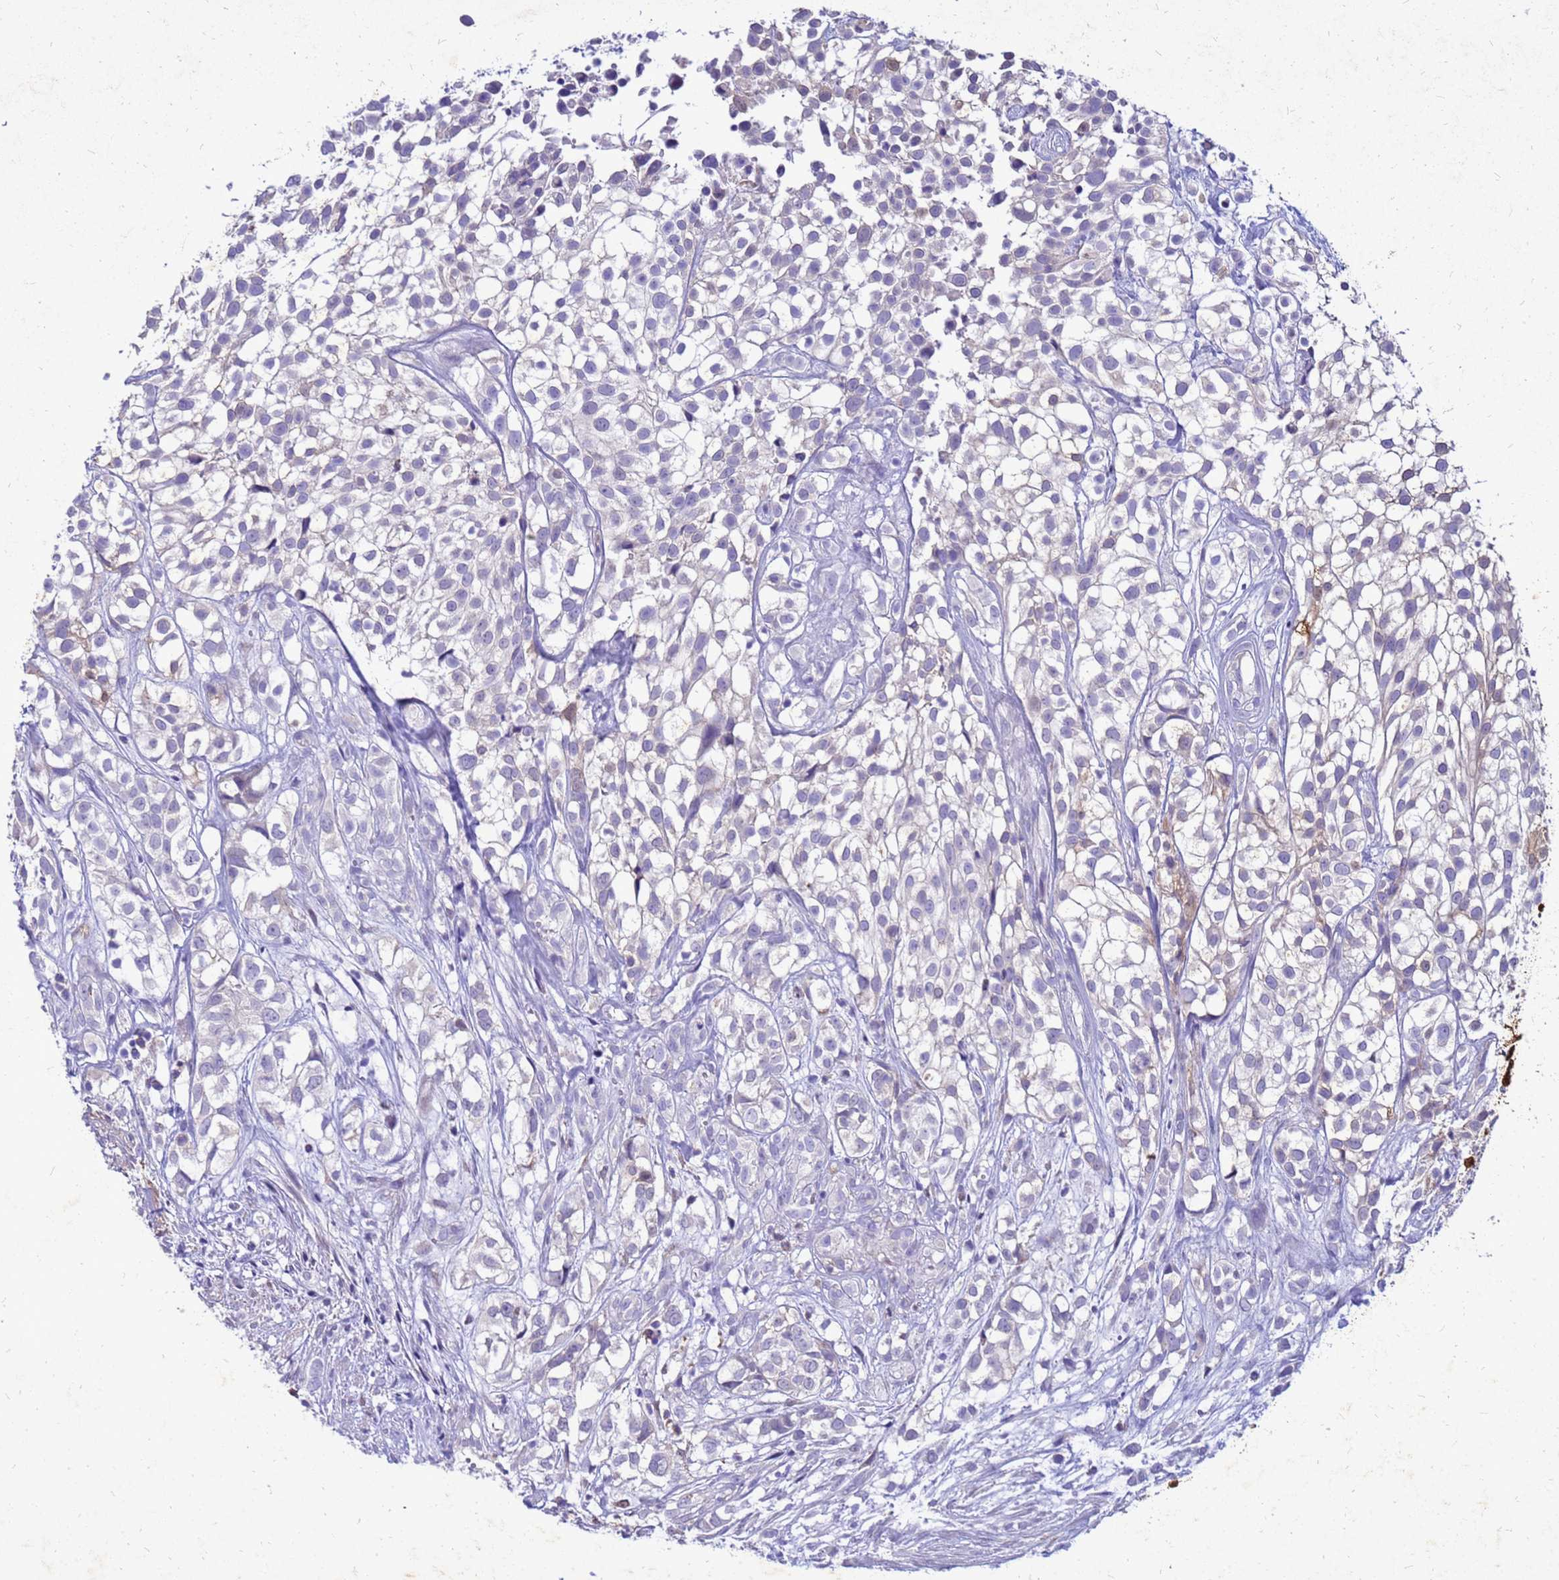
{"staining": {"intensity": "negative", "quantity": "none", "location": "none"}, "tissue": "urothelial cancer", "cell_type": "Tumor cells", "image_type": "cancer", "snomed": [{"axis": "morphology", "description": "Urothelial carcinoma, High grade"}, {"axis": "topography", "description": "Urinary bladder"}], "caption": "The immunohistochemistry (IHC) image has no significant expression in tumor cells of urothelial cancer tissue.", "gene": "AKR1C1", "patient": {"sex": "male", "age": 56}}